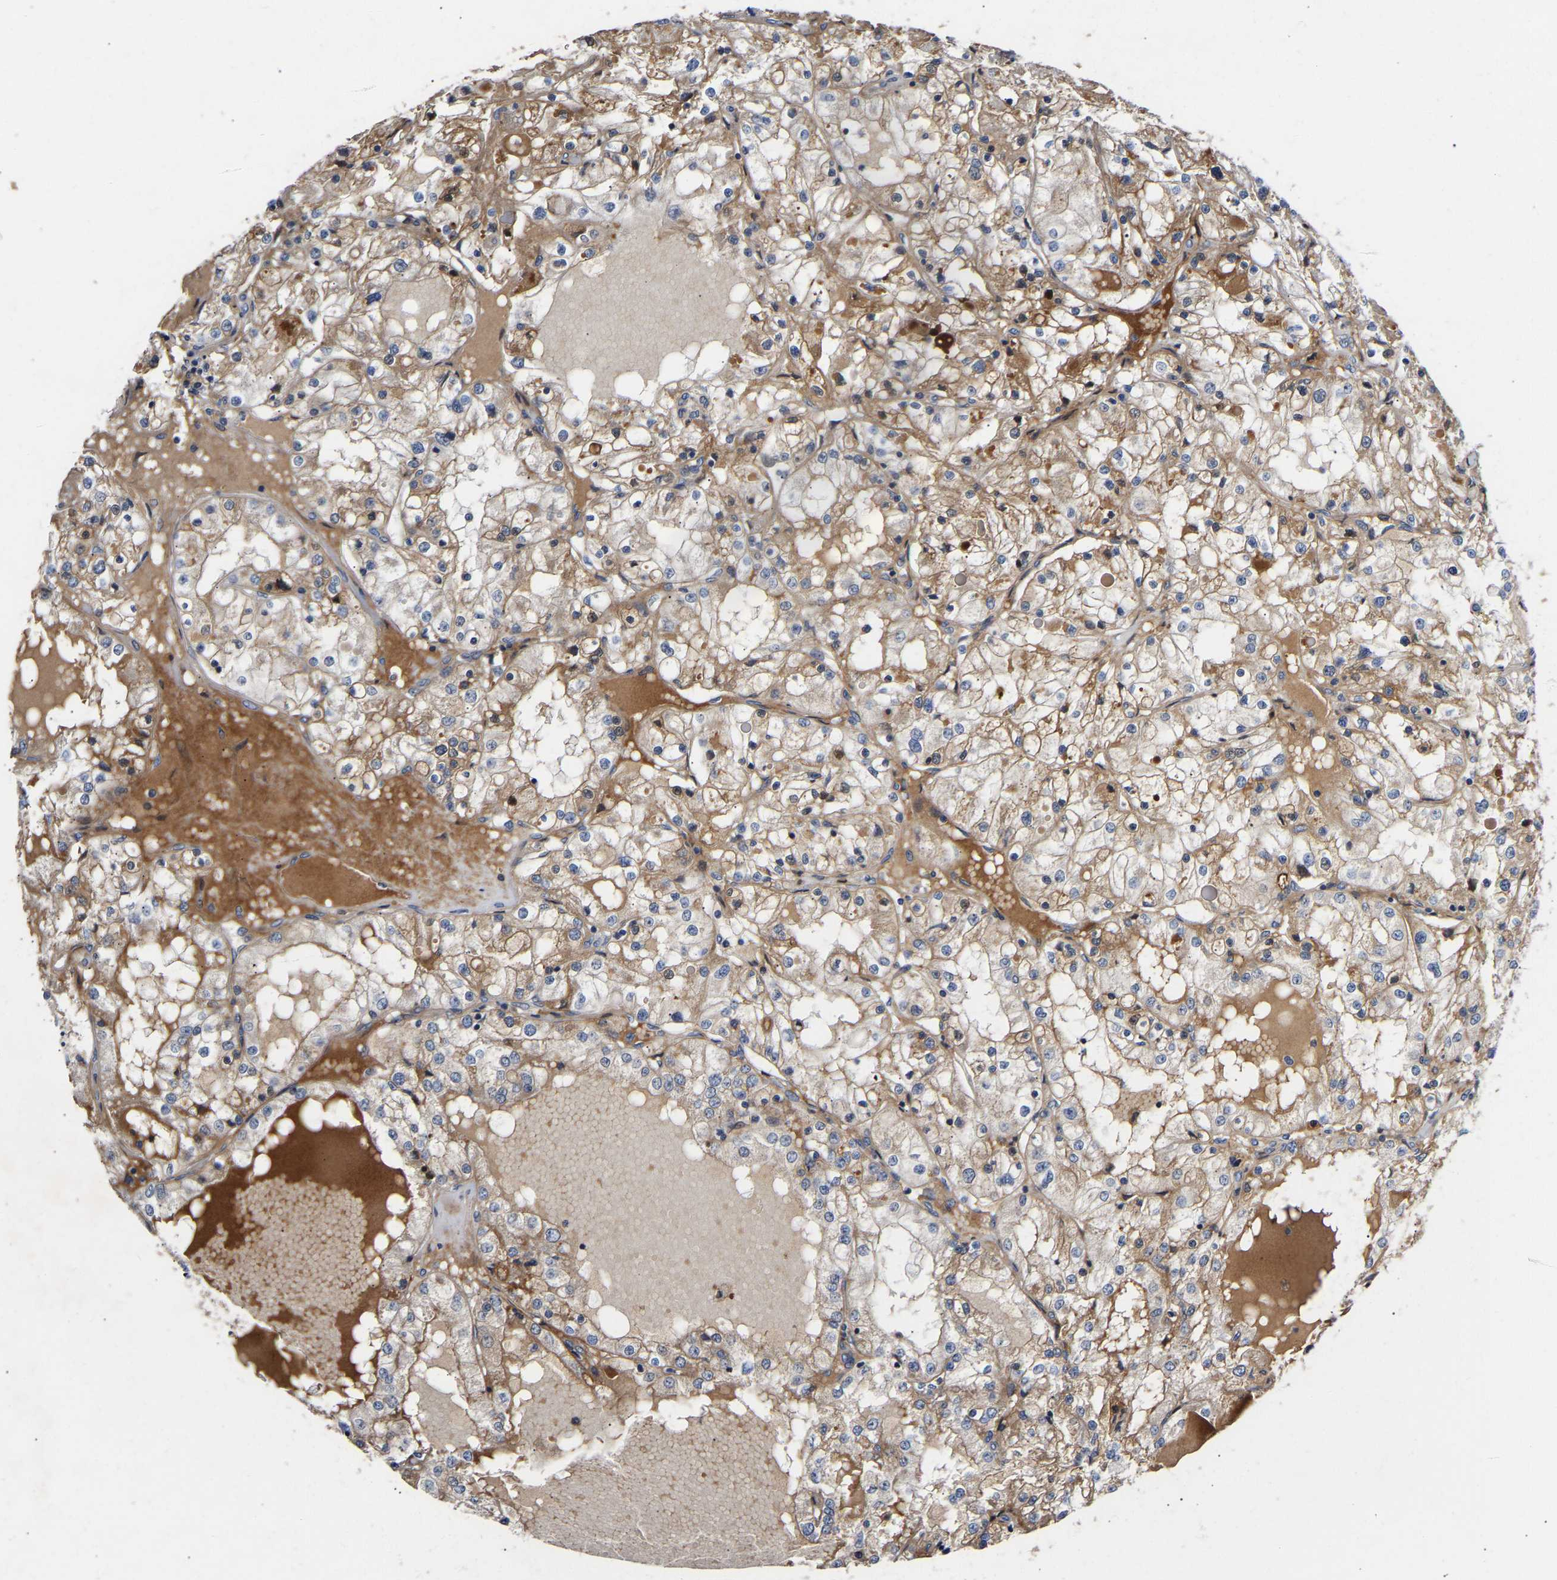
{"staining": {"intensity": "moderate", "quantity": ">75%", "location": "cytoplasmic/membranous"}, "tissue": "renal cancer", "cell_type": "Tumor cells", "image_type": "cancer", "snomed": [{"axis": "morphology", "description": "Adenocarcinoma, NOS"}, {"axis": "topography", "description": "Kidney"}], "caption": "Adenocarcinoma (renal) tissue demonstrates moderate cytoplasmic/membranous staining in about >75% of tumor cells", "gene": "KASH5", "patient": {"sex": "male", "age": 68}}